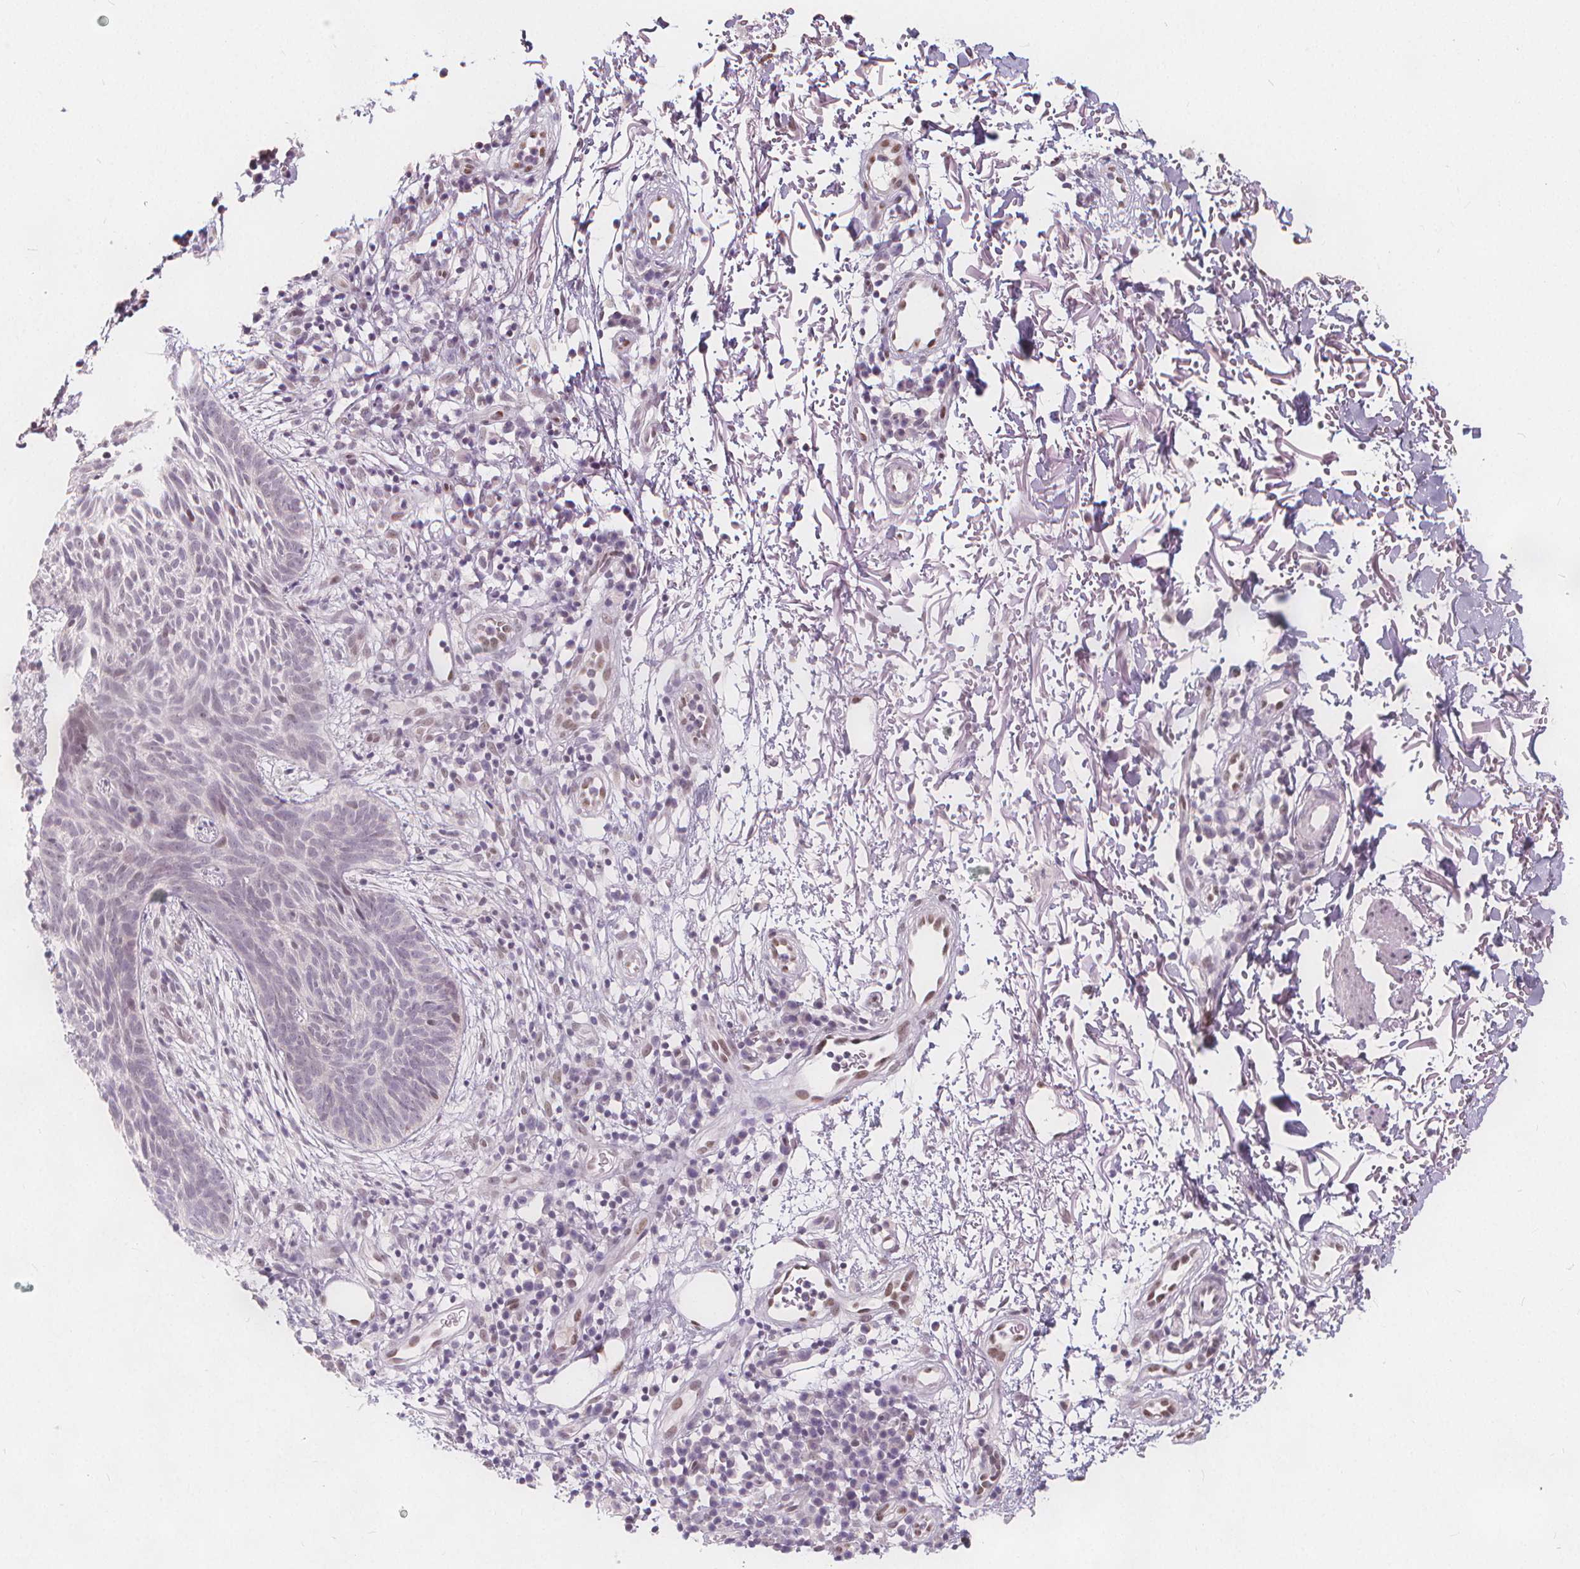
{"staining": {"intensity": "weak", "quantity": "25%-75%", "location": "nuclear"}, "tissue": "skin cancer", "cell_type": "Tumor cells", "image_type": "cancer", "snomed": [{"axis": "morphology", "description": "Normal tissue, NOS"}, {"axis": "morphology", "description": "Basal cell carcinoma"}, {"axis": "topography", "description": "Skin"}], "caption": "Tumor cells demonstrate low levels of weak nuclear positivity in approximately 25%-75% of cells in human skin cancer (basal cell carcinoma).", "gene": "DRC3", "patient": {"sex": "male", "age": 68}}